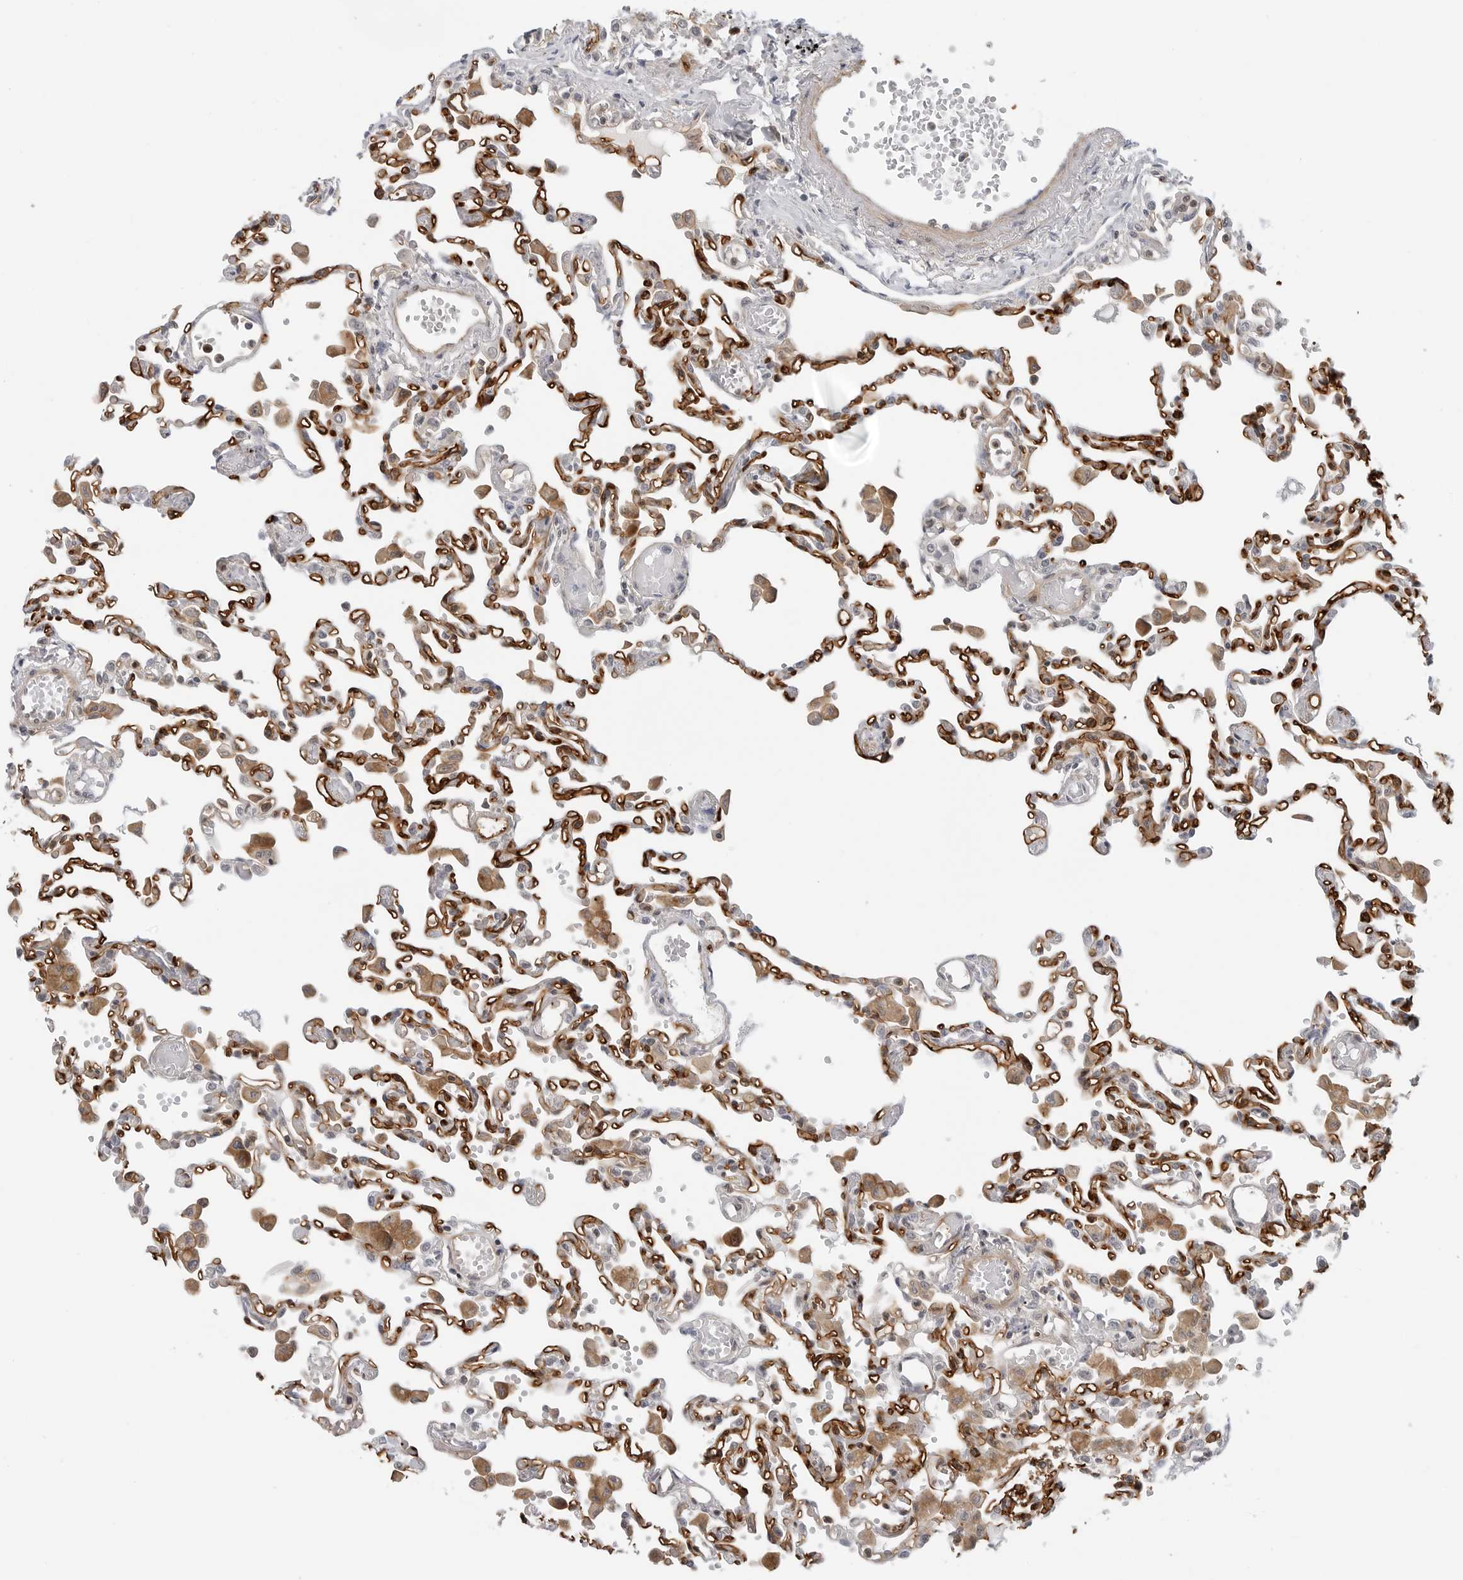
{"staining": {"intensity": "negative", "quantity": "none", "location": "none"}, "tissue": "lung", "cell_type": "Alveolar cells", "image_type": "normal", "snomed": [{"axis": "morphology", "description": "Normal tissue, NOS"}, {"axis": "topography", "description": "Bronchus"}, {"axis": "topography", "description": "Lung"}], "caption": "An immunohistochemistry image of benign lung is shown. There is no staining in alveolar cells of lung. Nuclei are stained in blue.", "gene": "STXBP3", "patient": {"sex": "female", "age": 49}}